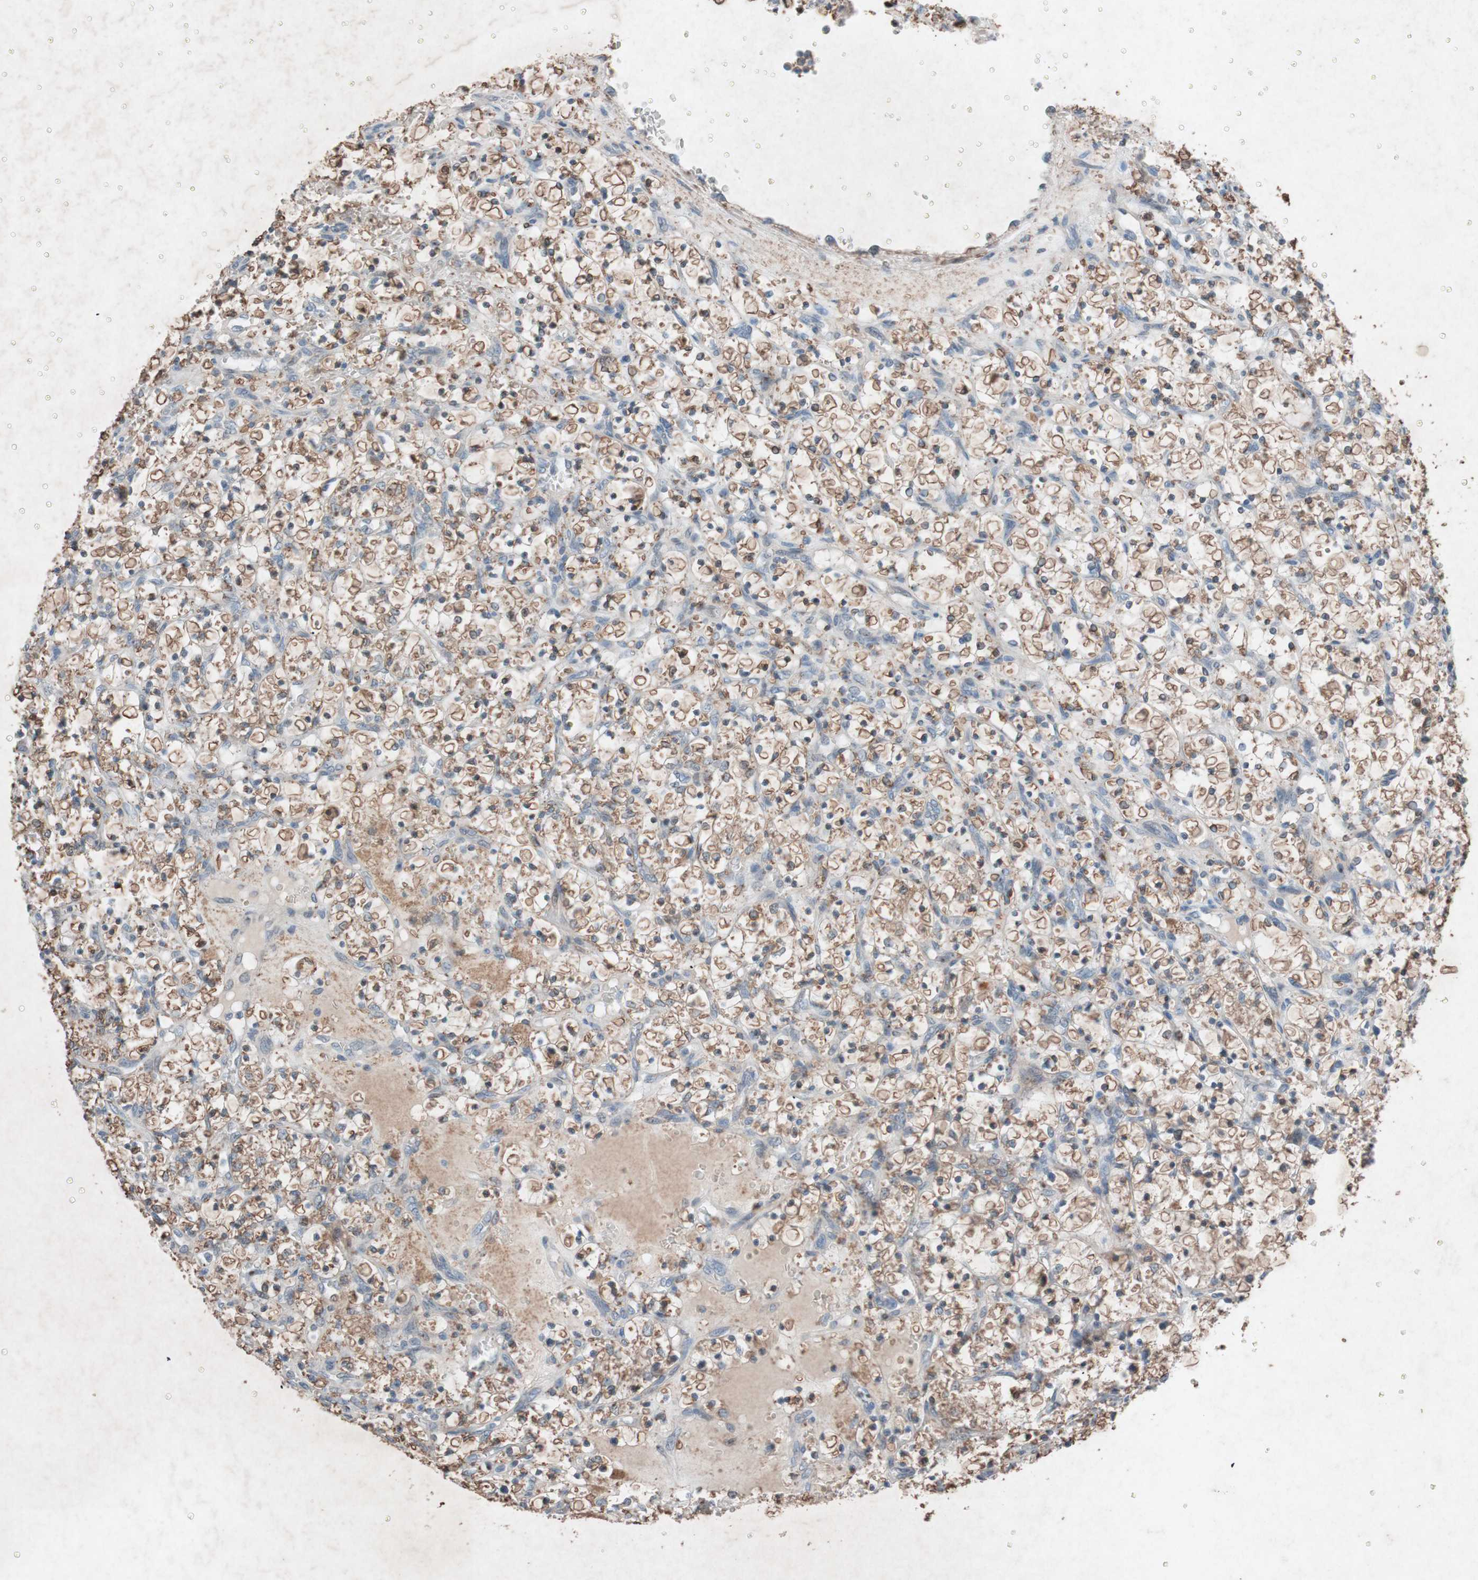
{"staining": {"intensity": "moderate", "quantity": ">75%", "location": "cytoplasmic/membranous"}, "tissue": "renal cancer", "cell_type": "Tumor cells", "image_type": "cancer", "snomed": [{"axis": "morphology", "description": "Adenocarcinoma, NOS"}, {"axis": "topography", "description": "Kidney"}], "caption": "Brown immunohistochemical staining in human adenocarcinoma (renal) exhibits moderate cytoplasmic/membranous positivity in approximately >75% of tumor cells.", "gene": "GRB7", "patient": {"sex": "female", "age": 69}}